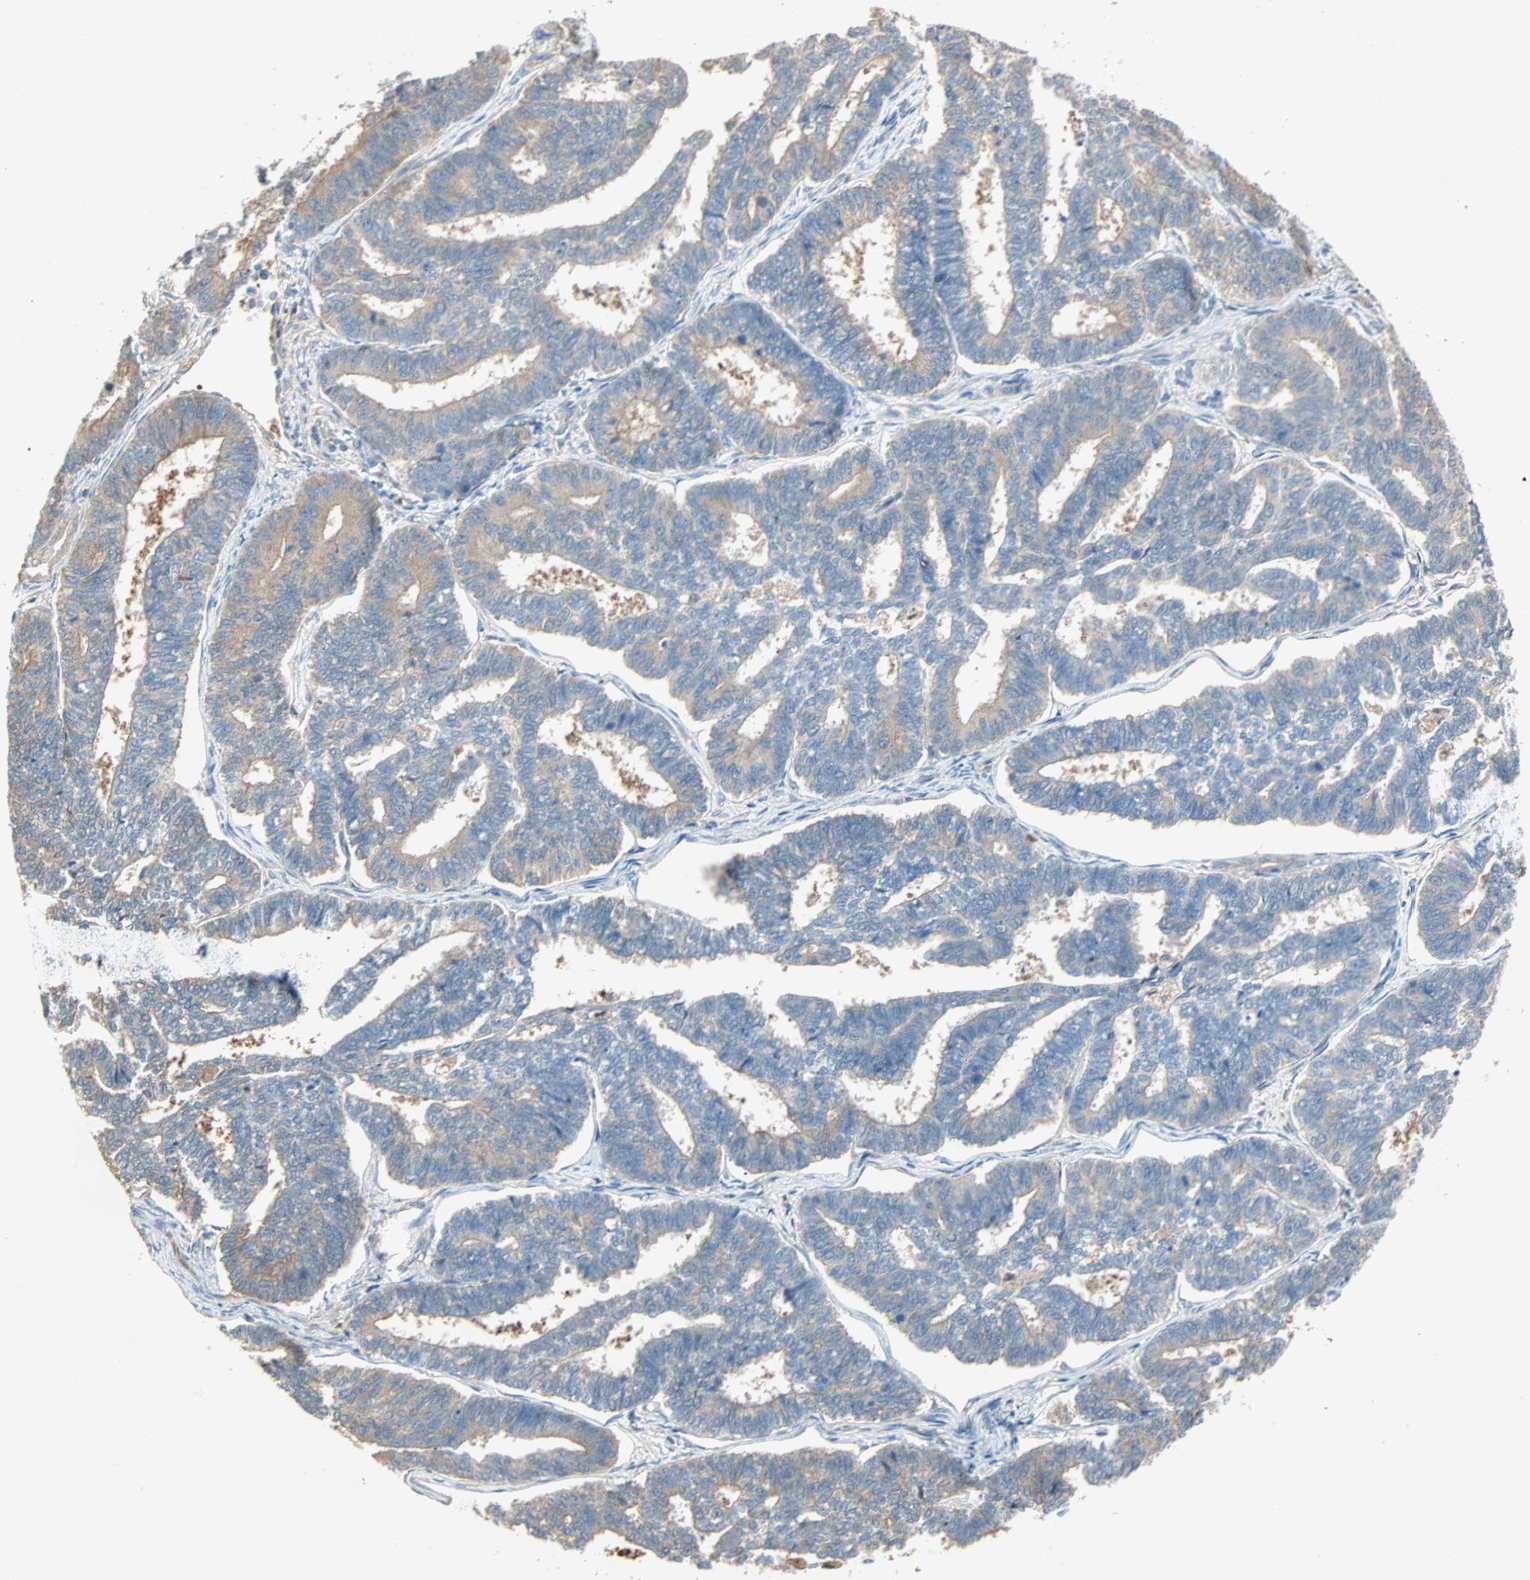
{"staining": {"intensity": "weak", "quantity": ">75%", "location": "cytoplasmic/membranous"}, "tissue": "endometrial cancer", "cell_type": "Tumor cells", "image_type": "cancer", "snomed": [{"axis": "morphology", "description": "Adenocarcinoma, NOS"}, {"axis": "topography", "description": "Endometrium"}], "caption": "Endometrial cancer (adenocarcinoma) stained with IHC displays weak cytoplasmic/membranous staining in approximately >75% of tumor cells.", "gene": "PRDX1", "patient": {"sex": "female", "age": 70}}